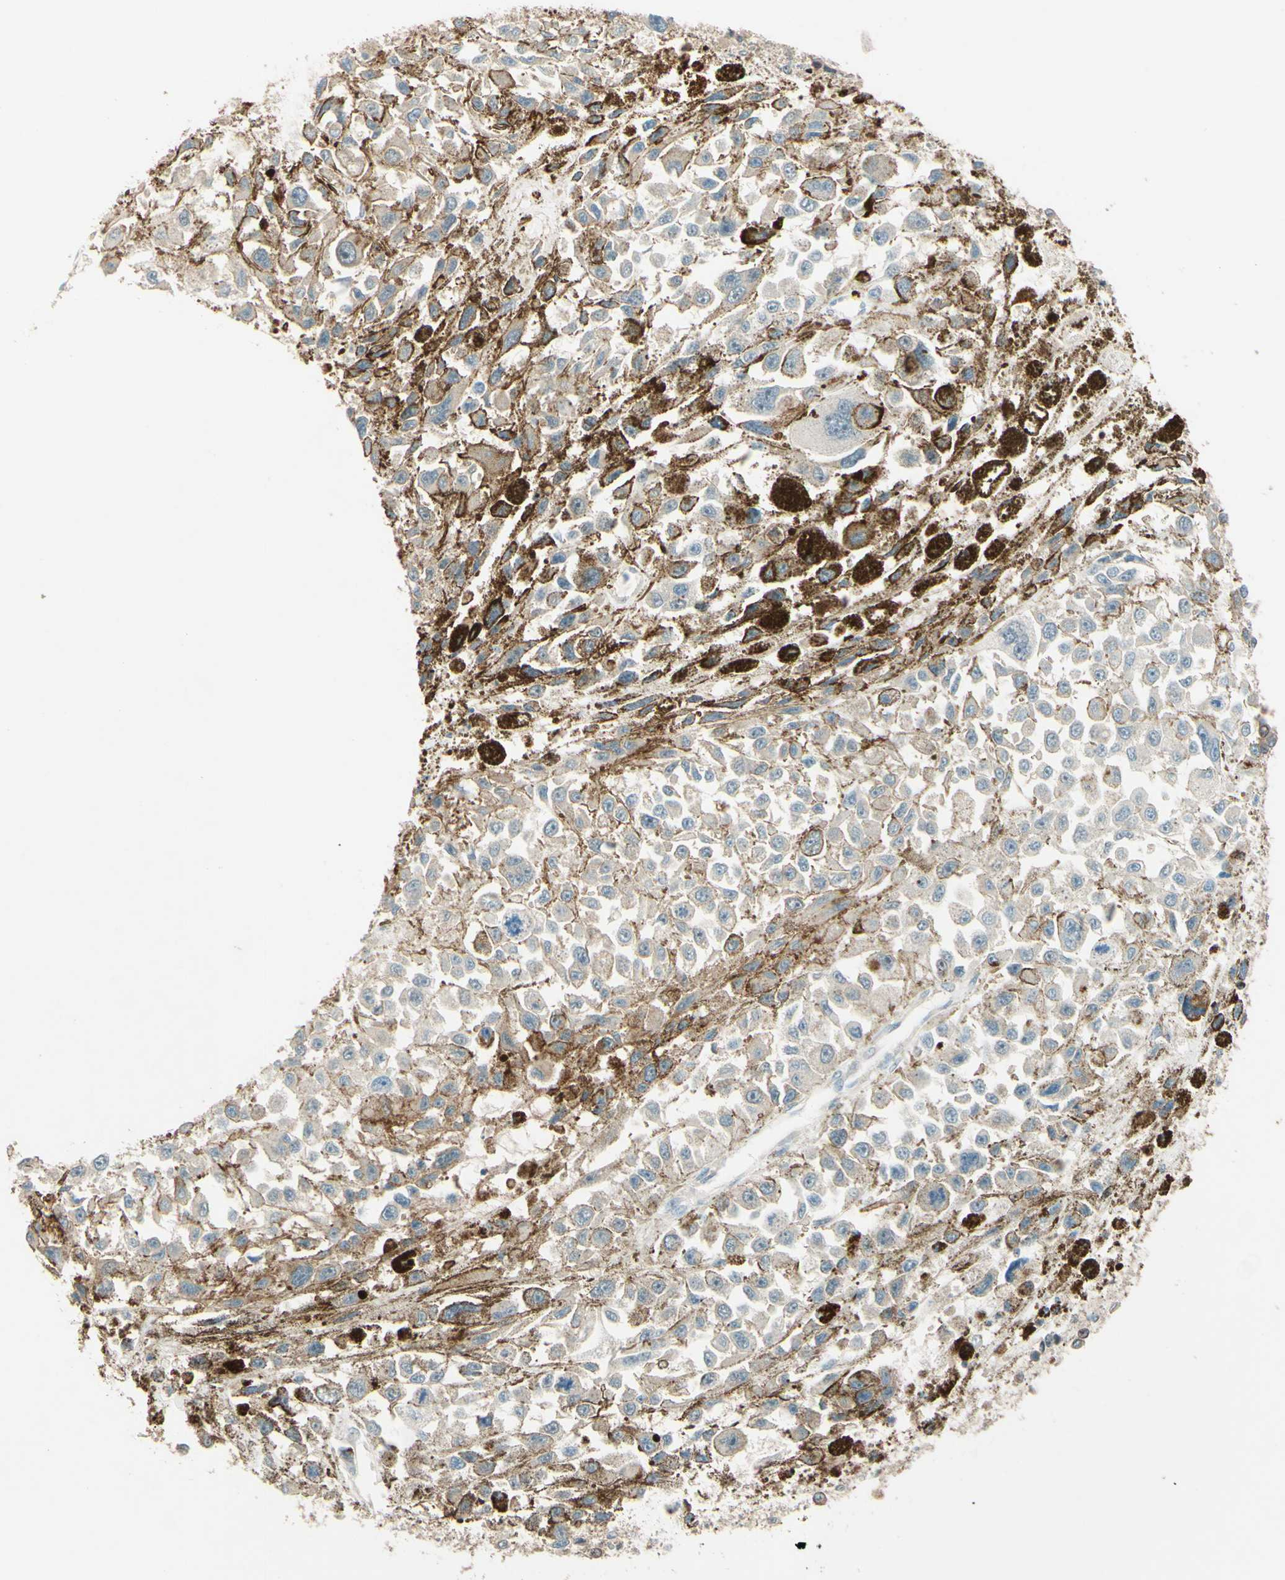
{"staining": {"intensity": "negative", "quantity": "none", "location": "none"}, "tissue": "melanoma", "cell_type": "Tumor cells", "image_type": "cancer", "snomed": [{"axis": "morphology", "description": "Malignant melanoma, Metastatic site"}, {"axis": "topography", "description": "Lymph node"}], "caption": "The image displays no staining of tumor cells in melanoma.", "gene": "ADAM17", "patient": {"sex": "male", "age": 59}}